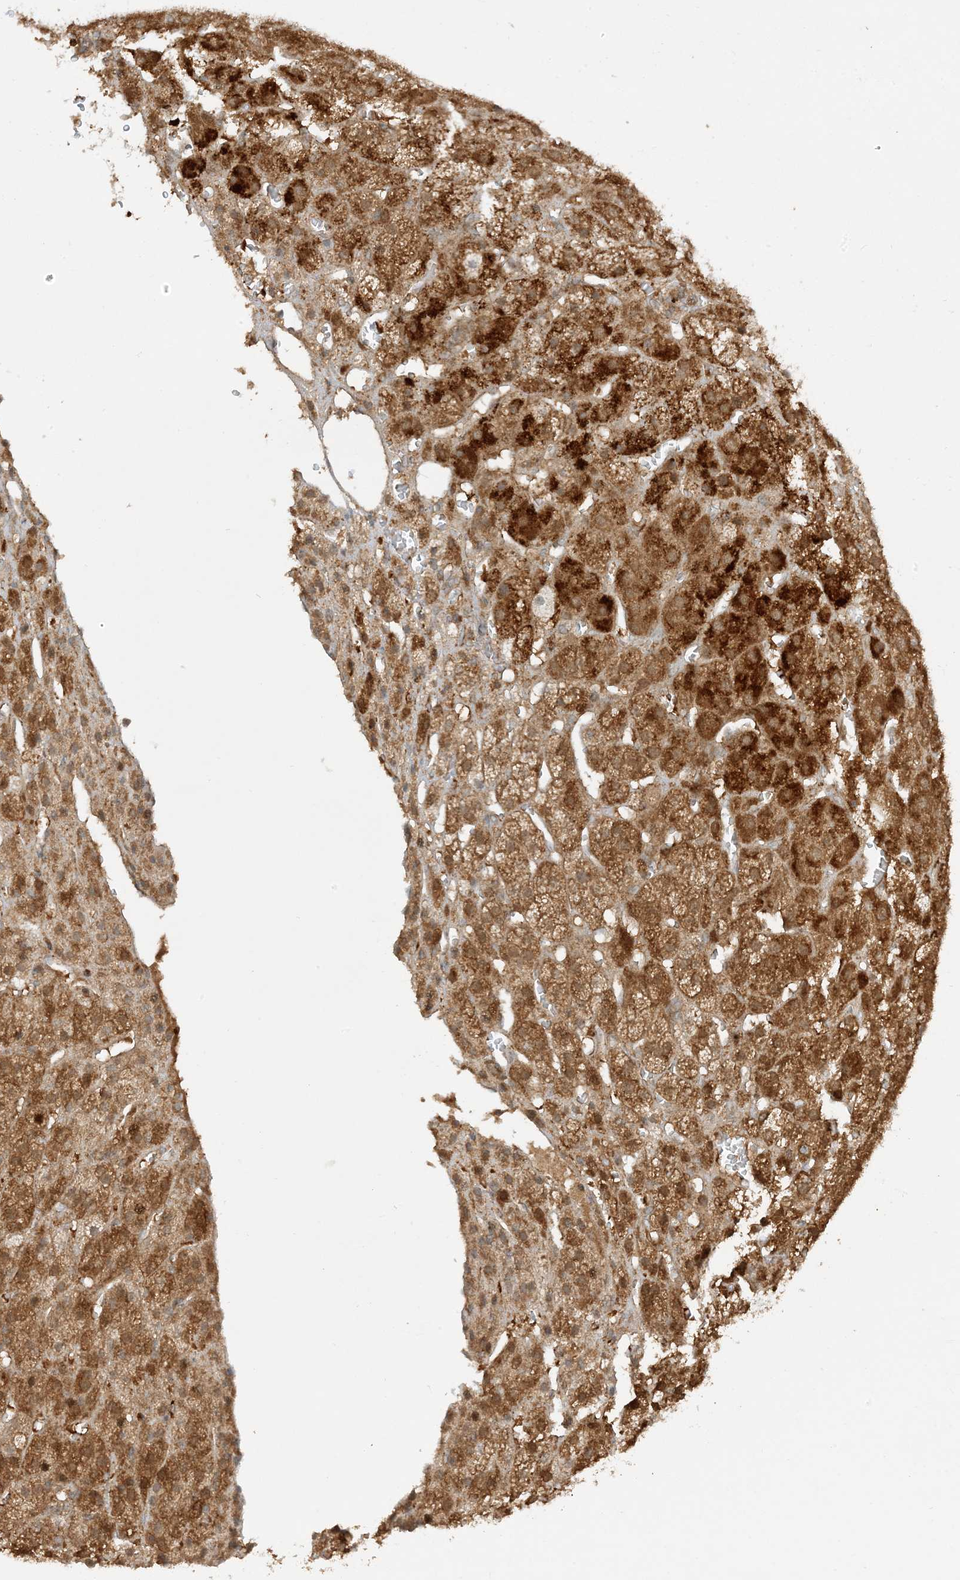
{"staining": {"intensity": "strong", "quantity": ">75%", "location": "cytoplasmic/membranous"}, "tissue": "adrenal gland", "cell_type": "Glandular cells", "image_type": "normal", "snomed": [{"axis": "morphology", "description": "Normal tissue, NOS"}, {"axis": "topography", "description": "Adrenal gland"}], "caption": "Normal adrenal gland was stained to show a protein in brown. There is high levels of strong cytoplasmic/membranous expression in approximately >75% of glandular cells. (DAB (3,3'-diaminobenzidine) IHC, brown staining for protein, blue staining for nuclei).", "gene": "XRN1", "patient": {"sex": "female", "age": 57}}